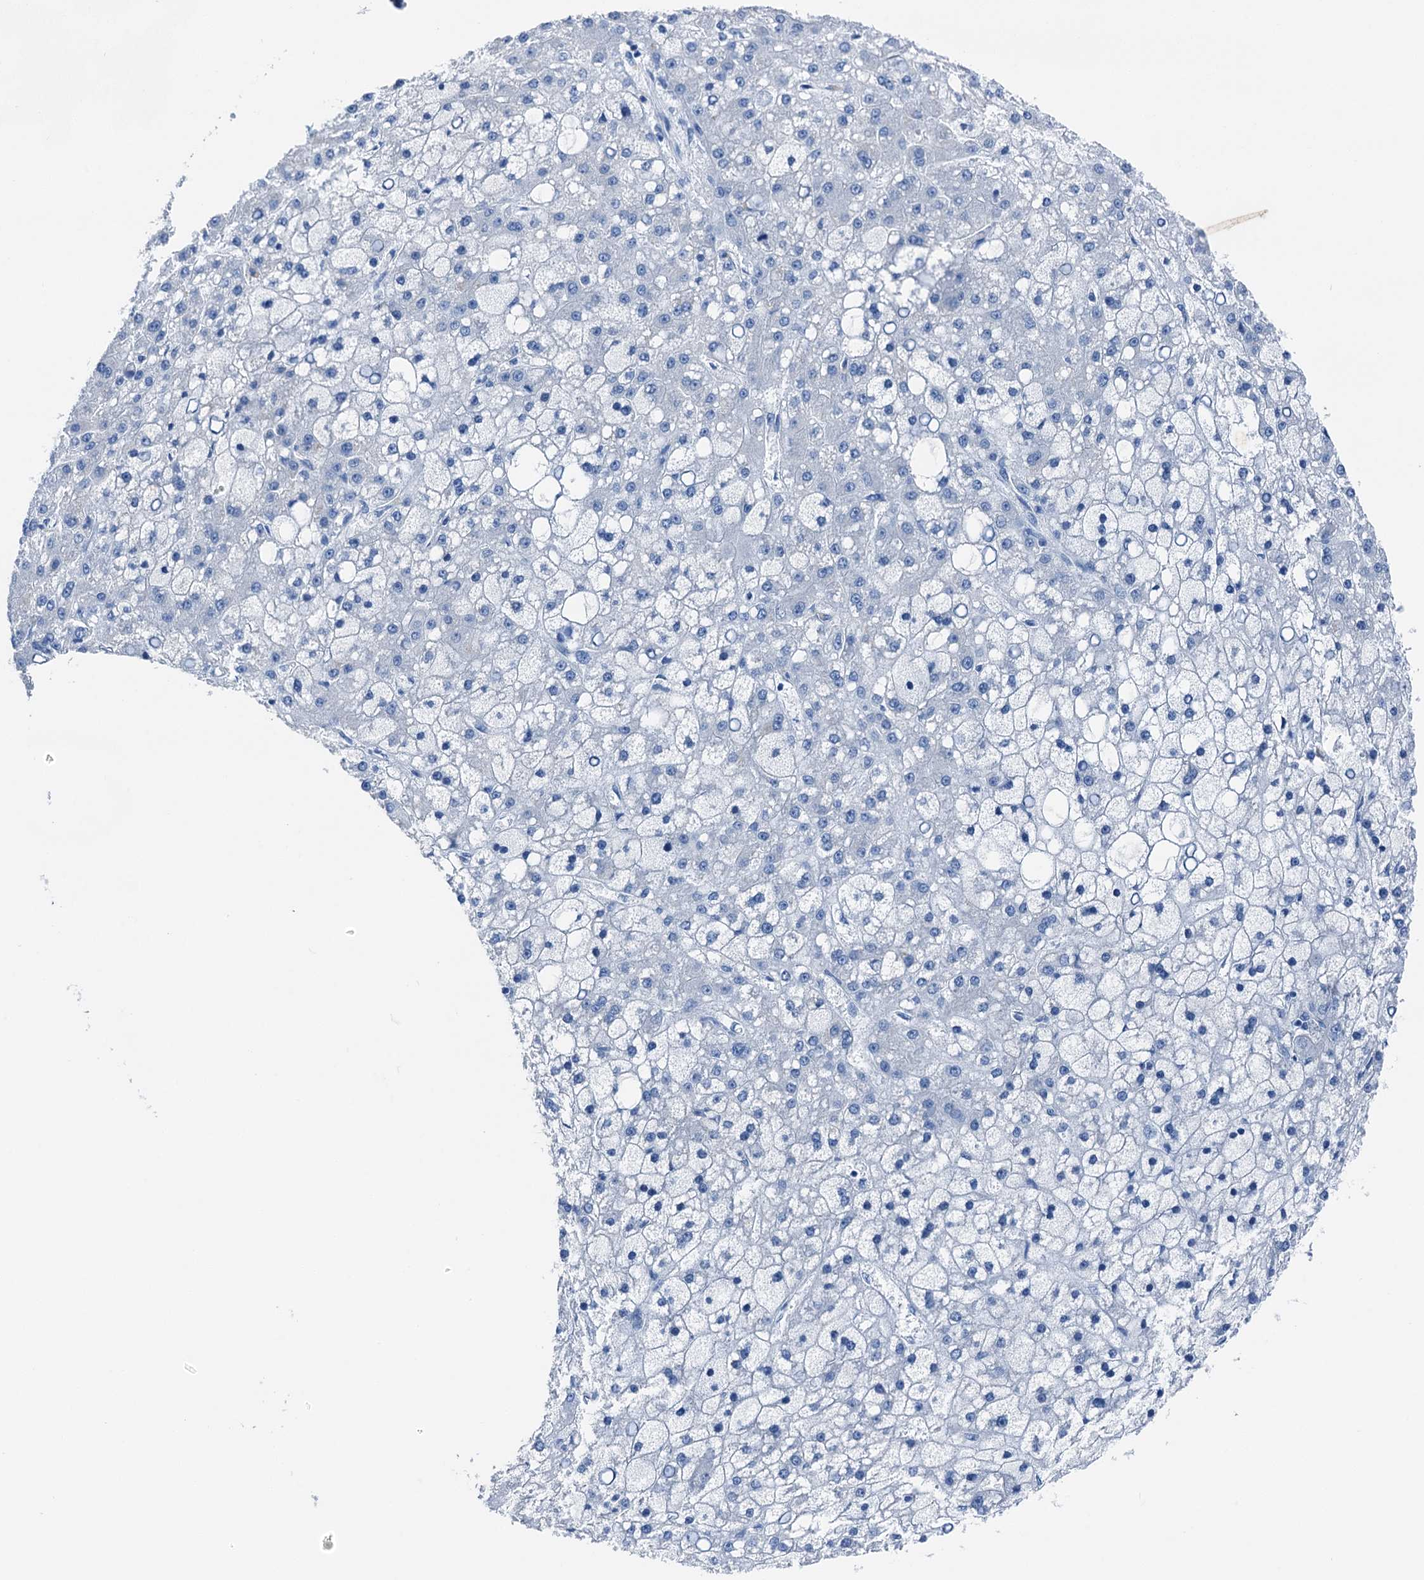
{"staining": {"intensity": "negative", "quantity": "none", "location": "none"}, "tissue": "liver cancer", "cell_type": "Tumor cells", "image_type": "cancer", "snomed": [{"axis": "morphology", "description": "Carcinoma, Hepatocellular, NOS"}, {"axis": "topography", "description": "Liver"}], "caption": "Protein analysis of liver hepatocellular carcinoma demonstrates no significant positivity in tumor cells.", "gene": "CBLN3", "patient": {"sex": "male", "age": 67}}